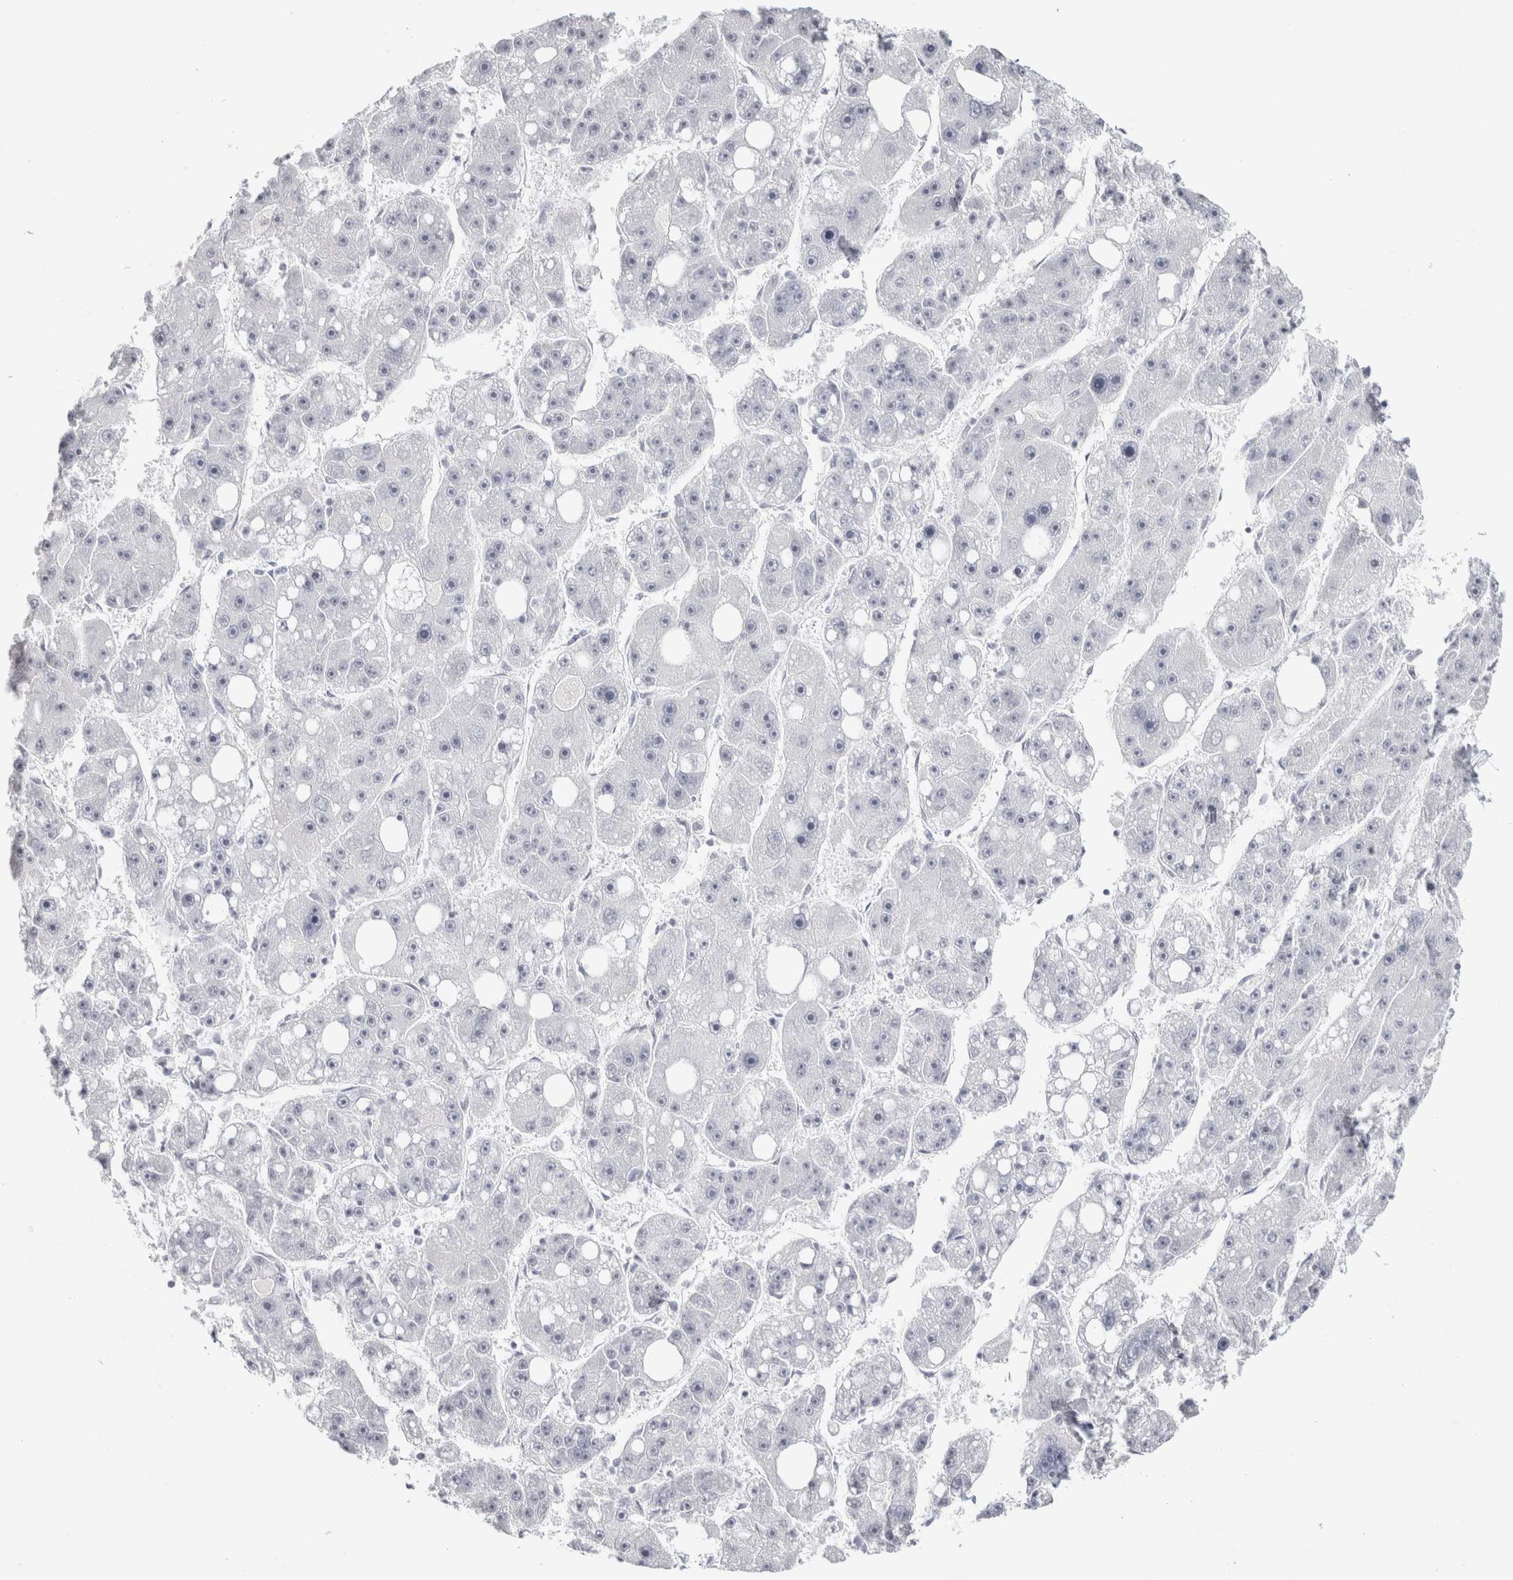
{"staining": {"intensity": "negative", "quantity": "none", "location": "none"}, "tissue": "liver cancer", "cell_type": "Tumor cells", "image_type": "cancer", "snomed": [{"axis": "morphology", "description": "Carcinoma, Hepatocellular, NOS"}, {"axis": "topography", "description": "Liver"}], "caption": "IHC micrograph of human liver cancer (hepatocellular carcinoma) stained for a protein (brown), which shows no expression in tumor cells.", "gene": "GARIN1A", "patient": {"sex": "female", "age": 61}}